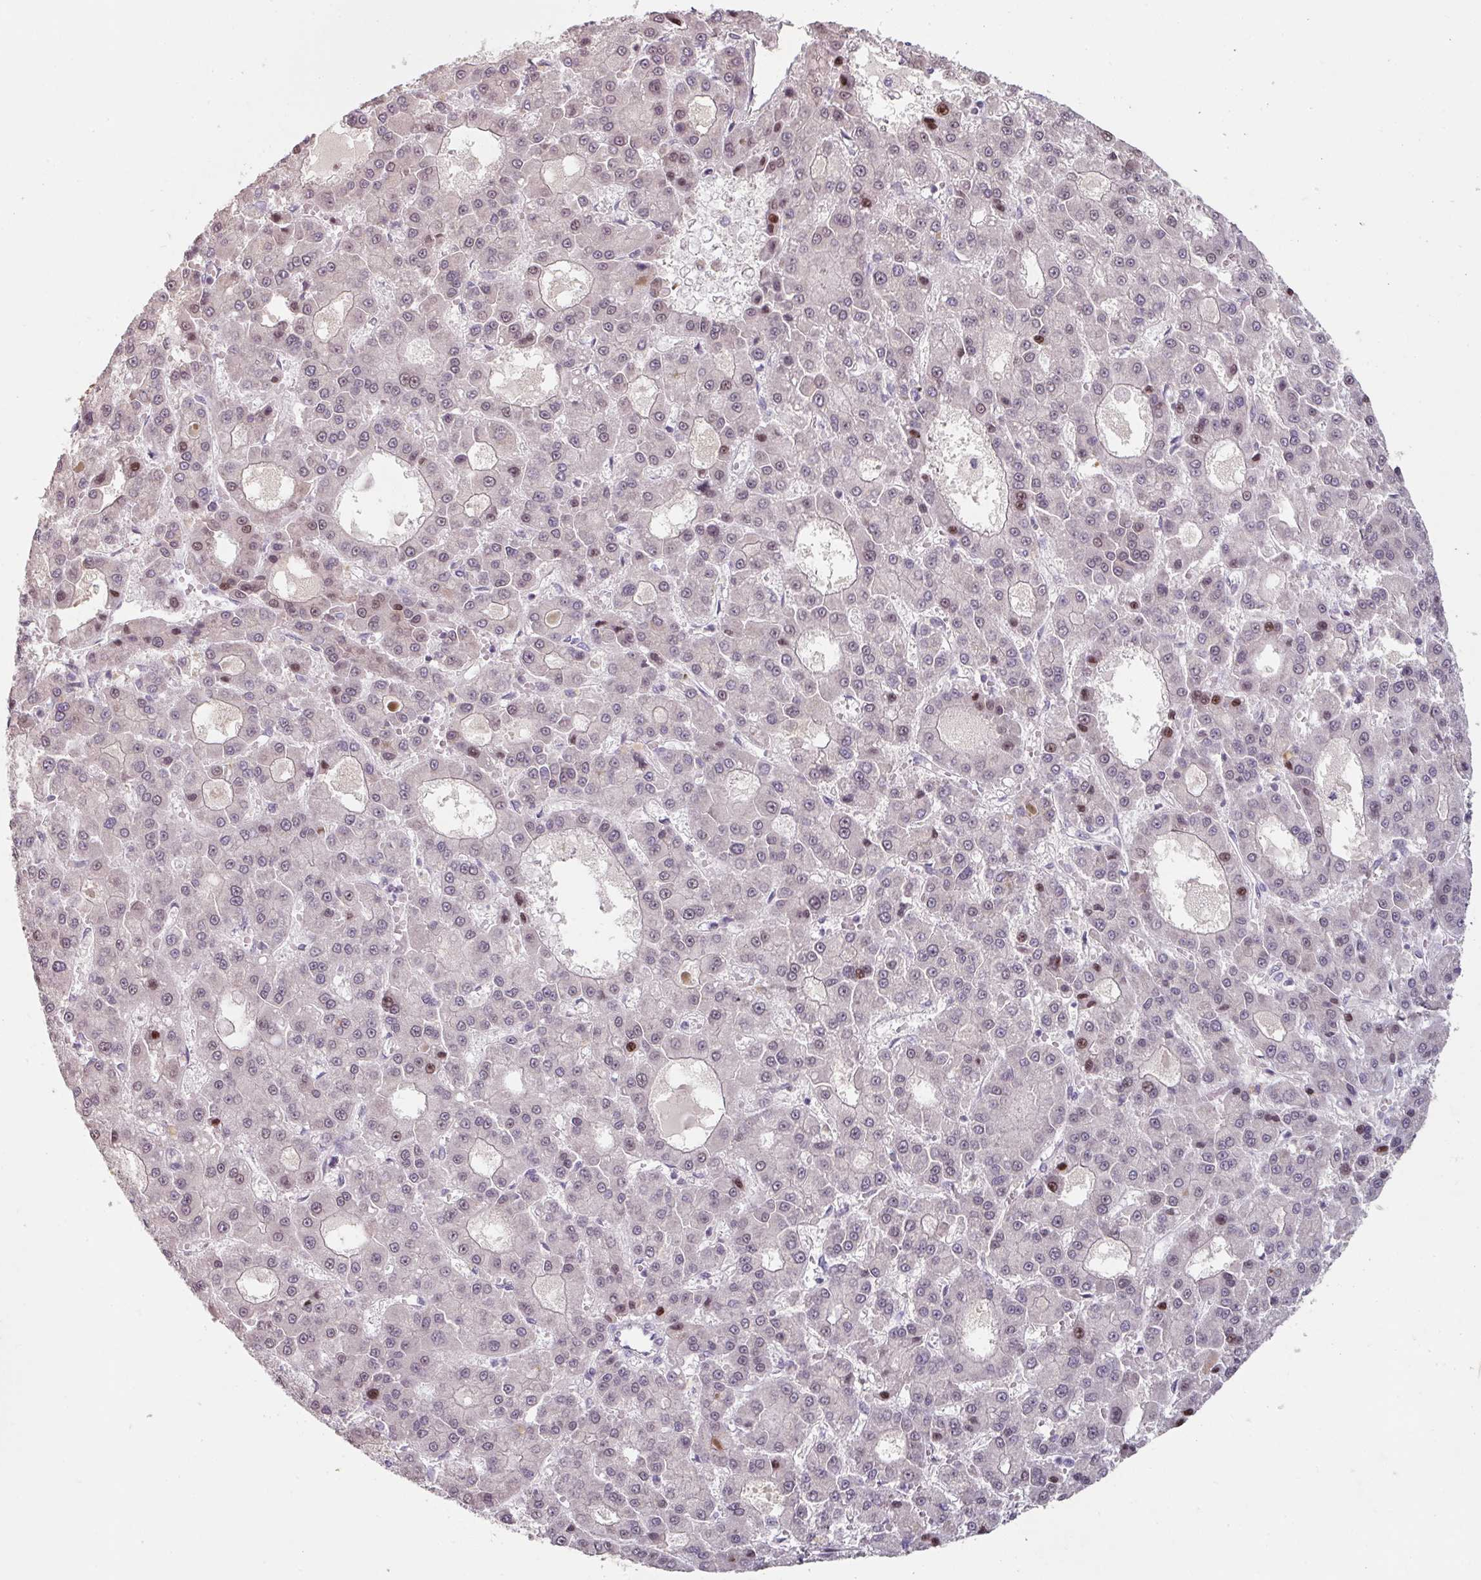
{"staining": {"intensity": "moderate", "quantity": "<25%", "location": "nuclear"}, "tissue": "liver cancer", "cell_type": "Tumor cells", "image_type": "cancer", "snomed": [{"axis": "morphology", "description": "Carcinoma, Hepatocellular, NOS"}, {"axis": "topography", "description": "Liver"}], "caption": "Tumor cells show moderate nuclear staining in about <25% of cells in liver hepatocellular carcinoma.", "gene": "ZBTB6", "patient": {"sex": "male", "age": 70}}